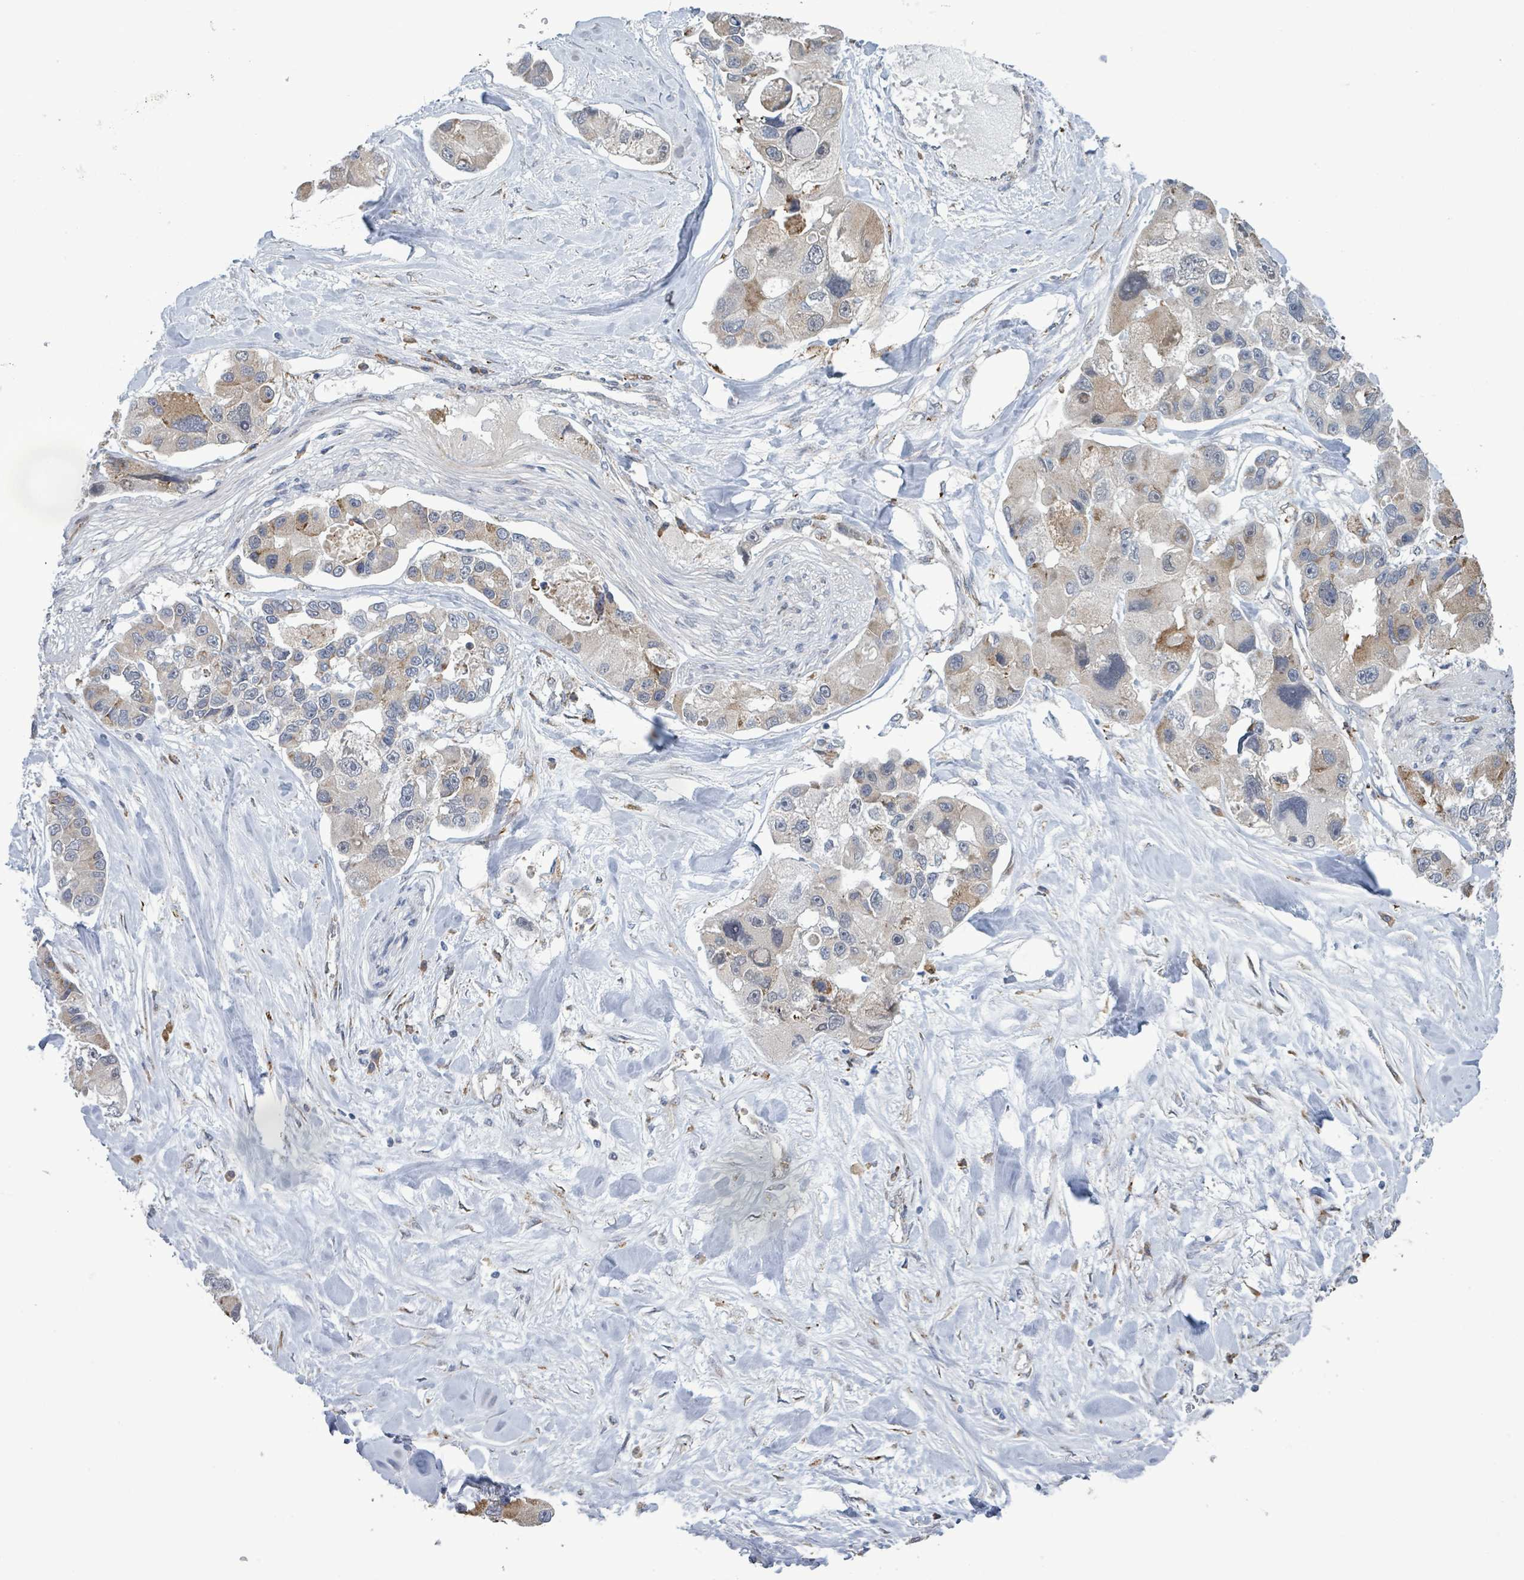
{"staining": {"intensity": "moderate", "quantity": "<25%", "location": "cytoplasmic/membranous"}, "tissue": "lung cancer", "cell_type": "Tumor cells", "image_type": "cancer", "snomed": [{"axis": "morphology", "description": "Adenocarcinoma, NOS"}, {"axis": "topography", "description": "Lung"}], "caption": "Protein staining demonstrates moderate cytoplasmic/membranous staining in approximately <25% of tumor cells in lung cancer (adenocarcinoma).", "gene": "SHROOM2", "patient": {"sex": "female", "age": 54}}